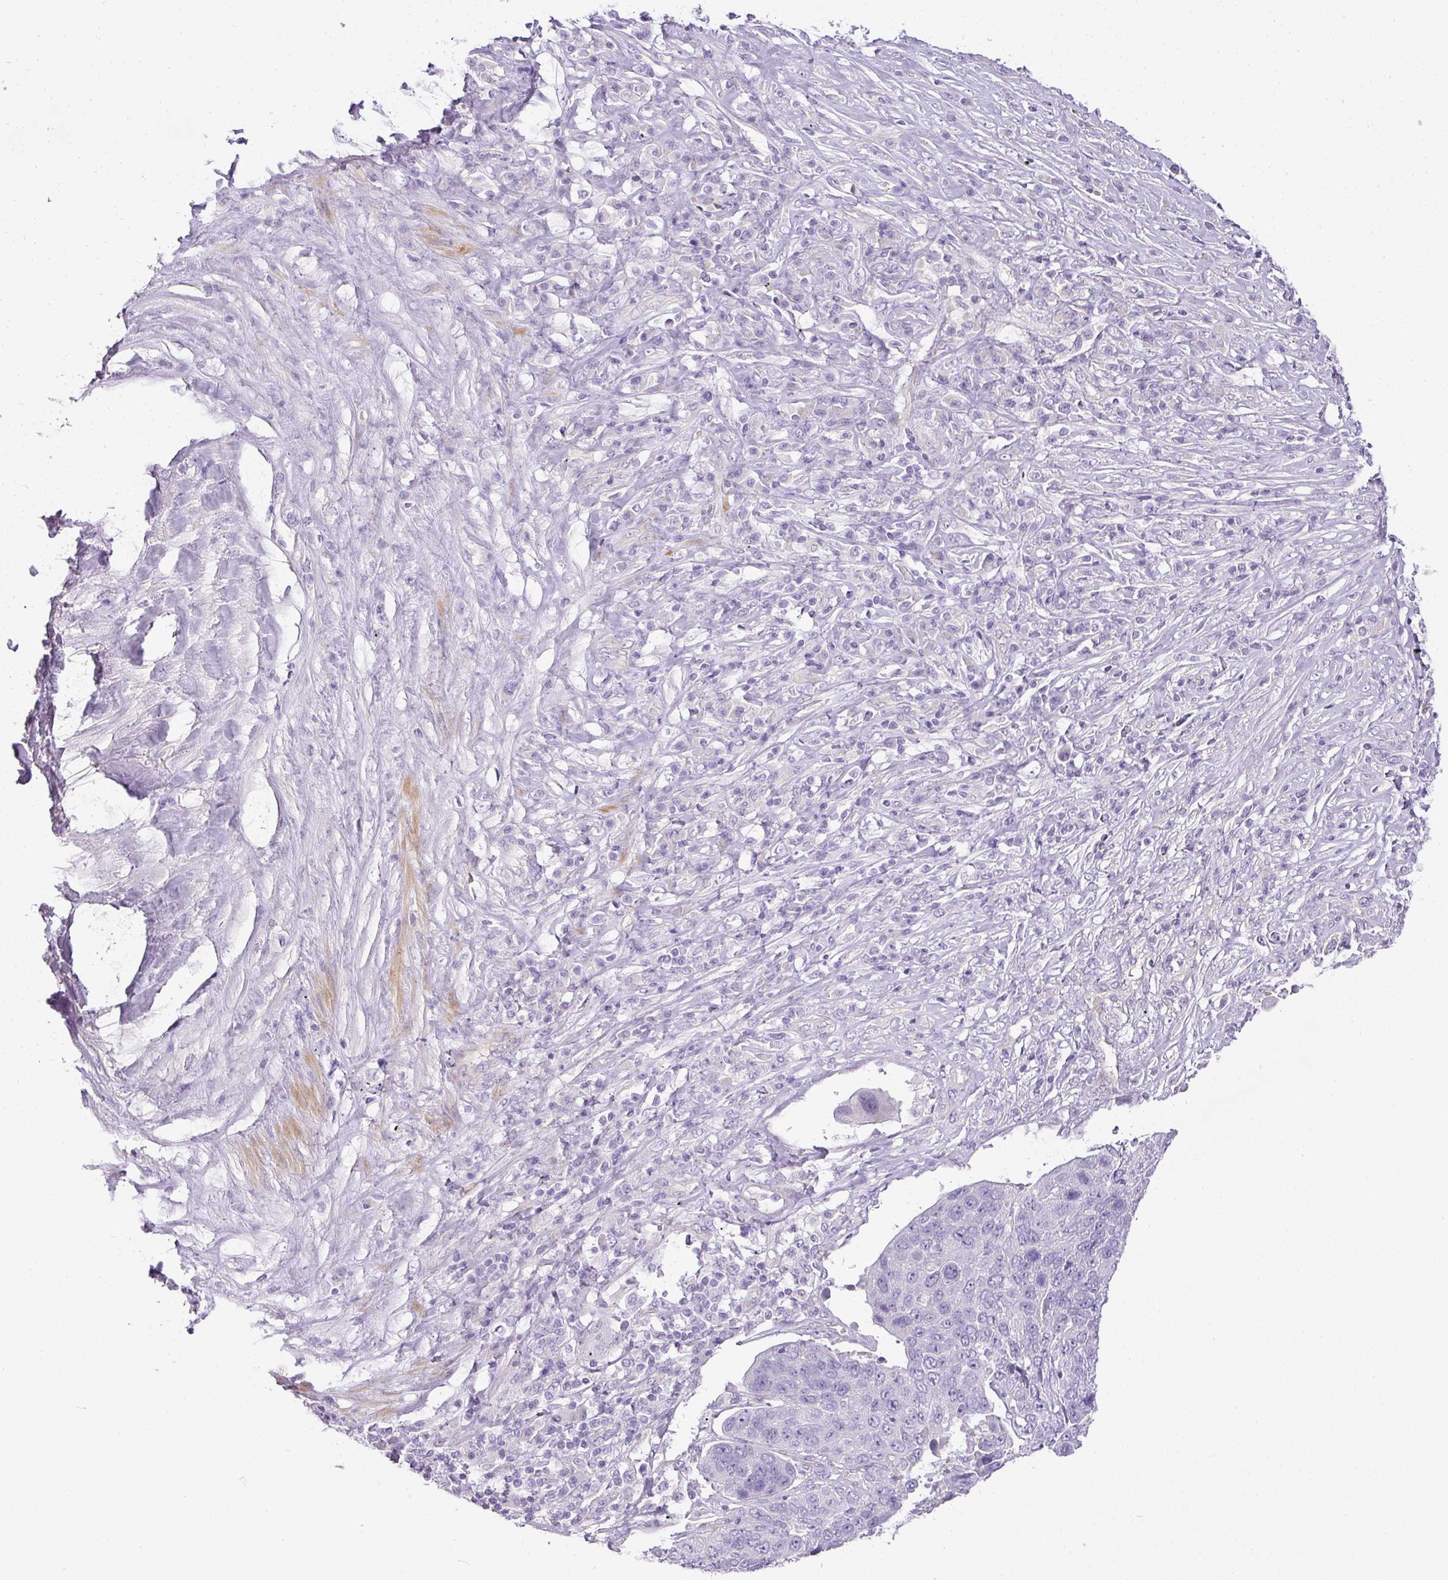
{"staining": {"intensity": "negative", "quantity": "none", "location": "none"}, "tissue": "lung cancer", "cell_type": "Tumor cells", "image_type": "cancer", "snomed": [{"axis": "morphology", "description": "Squamous cell carcinoma, NOS"}, {"axis": "topography", "description": "Lung"}], "caption": "Immunohistochemistry of lung cancer shows no positivity in tumor cells.", "gene": "RAX2", "patient": {"sex": "male", "age": 66}}